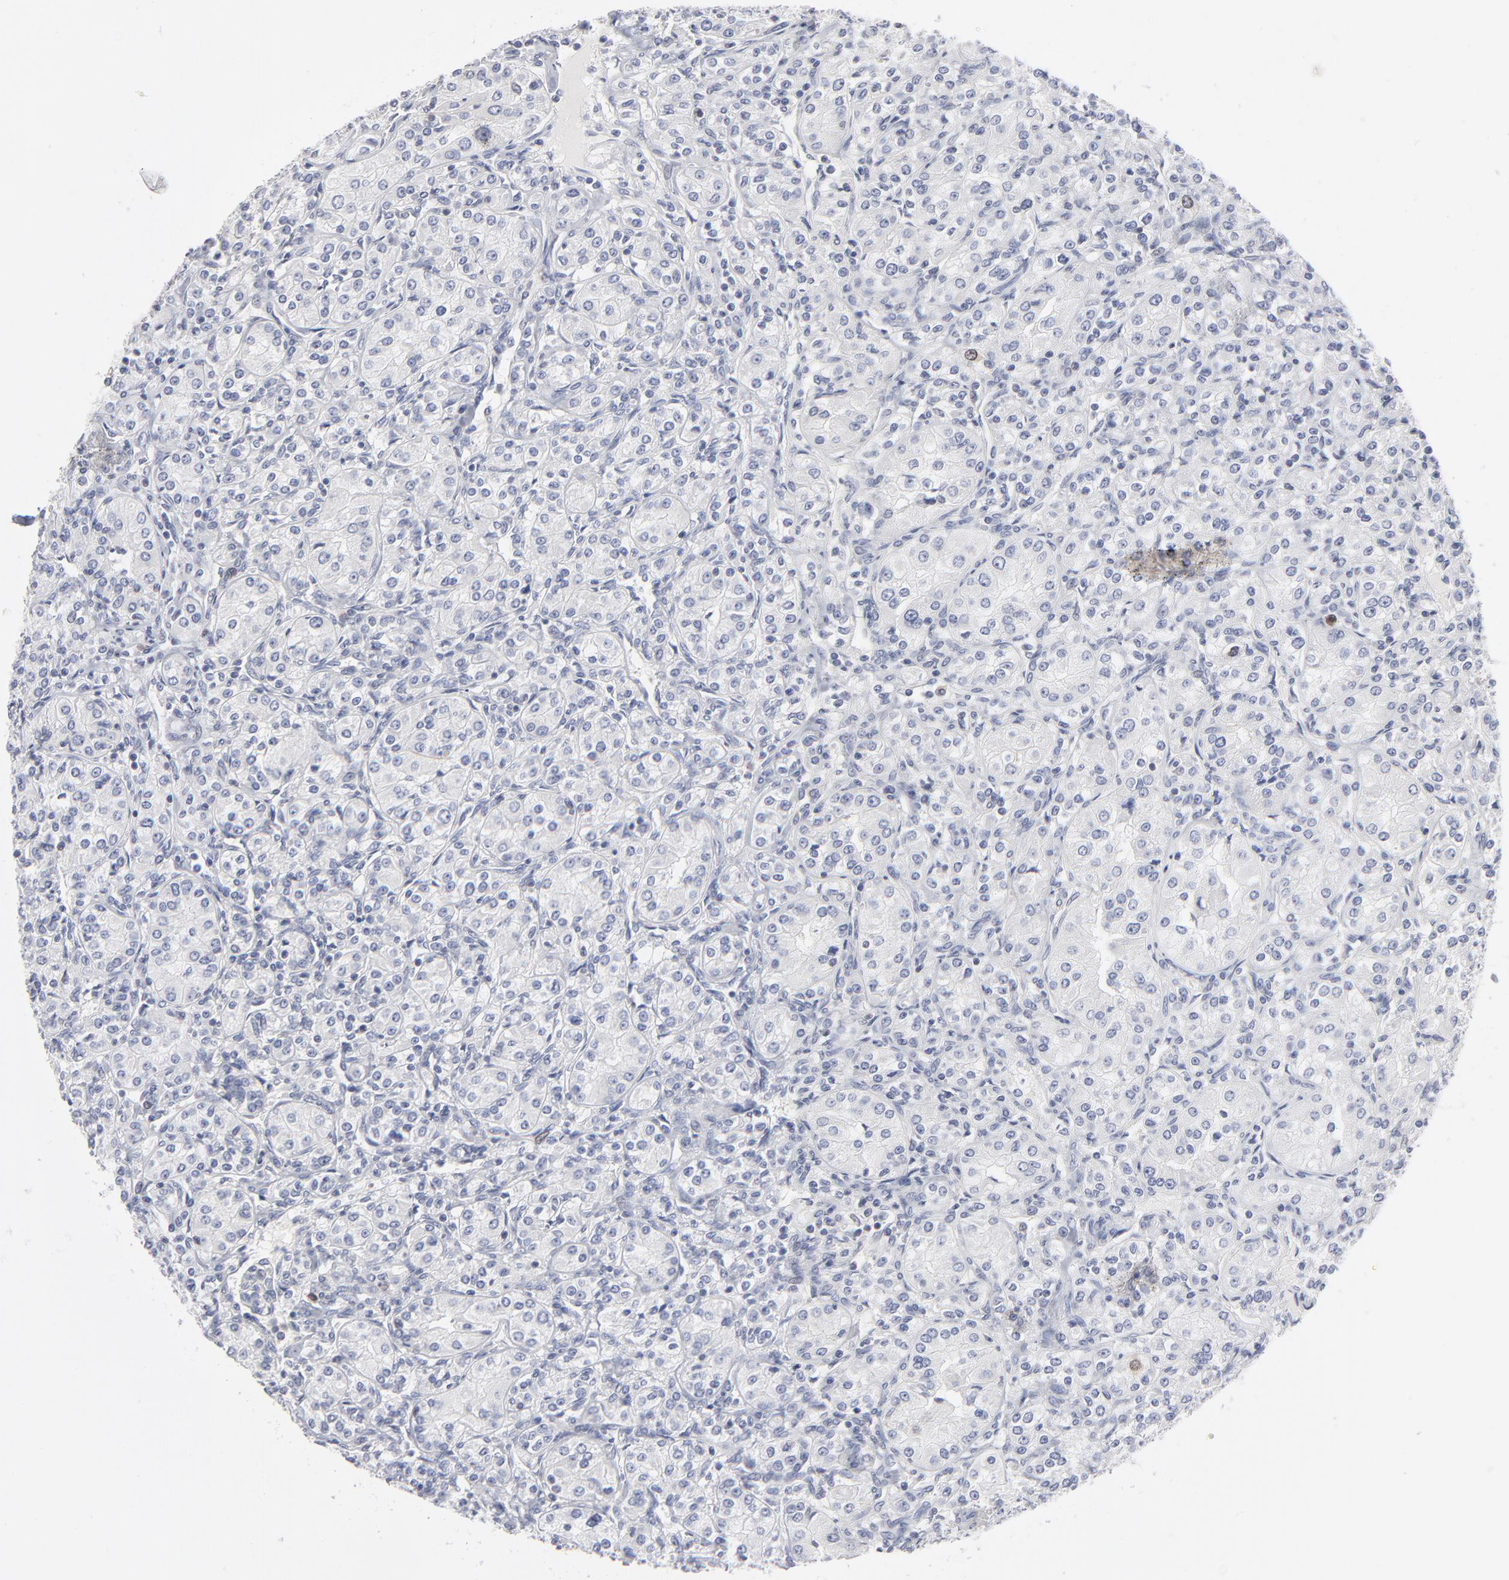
{"staining": {"intensity": "negative", "quantity": "none", "location": "none"}, "tissue": "renal cancer", "cell_type": "Tumor cells", "image_type": "cancer", "snomed": [{"axis": "morphology", "description": "Adenocarcinoma, NOS"}, {"axis": "topography", "description": "Kidney"}], "caption": "The image exhibits no staining of tumor cells in renal cancer (adenocarcinoma).", "gene": "AURKA", "patient": {"sex": "male", "age": 77}}